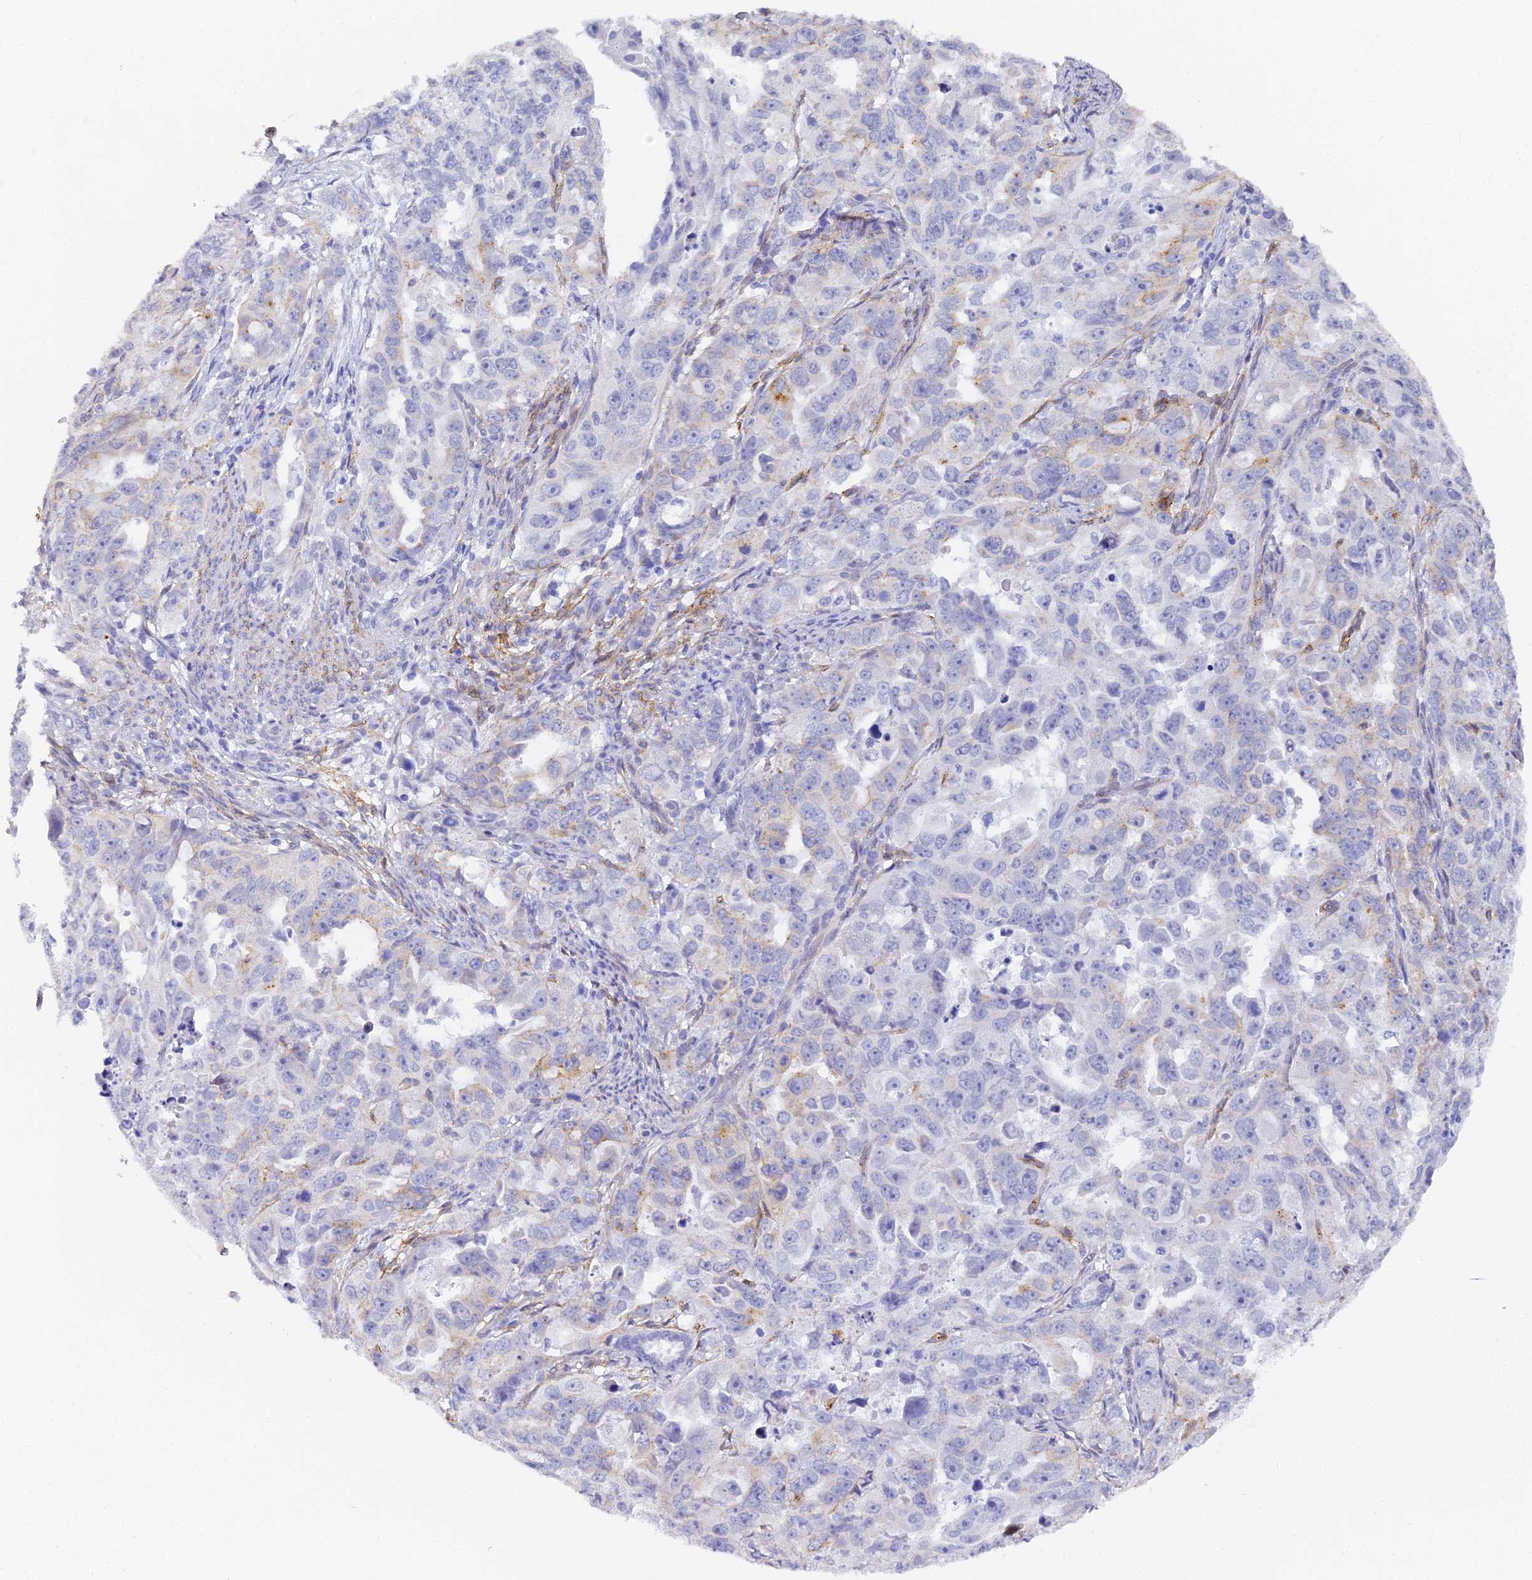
{"staining": {"intensity": "weak", "quantity": "<25%", "location": "cytoplasmic/membranous"}, "tissue": "endometrial cancer", "cell_type": "Tumor cells", "image_type": "cancer", "snomed": [{"axis": "morphology", "description": "Adenocarcinoma, NOS"}, {"axis": "topography", "description": "Endometrium"}], "caption": "The histopathology image exhibits no significant positivity in tumor cells of endometrial cancer (adenocarcinoma).", "gene": "GJA1", "patient": {"sex": "female", "age": 65}}